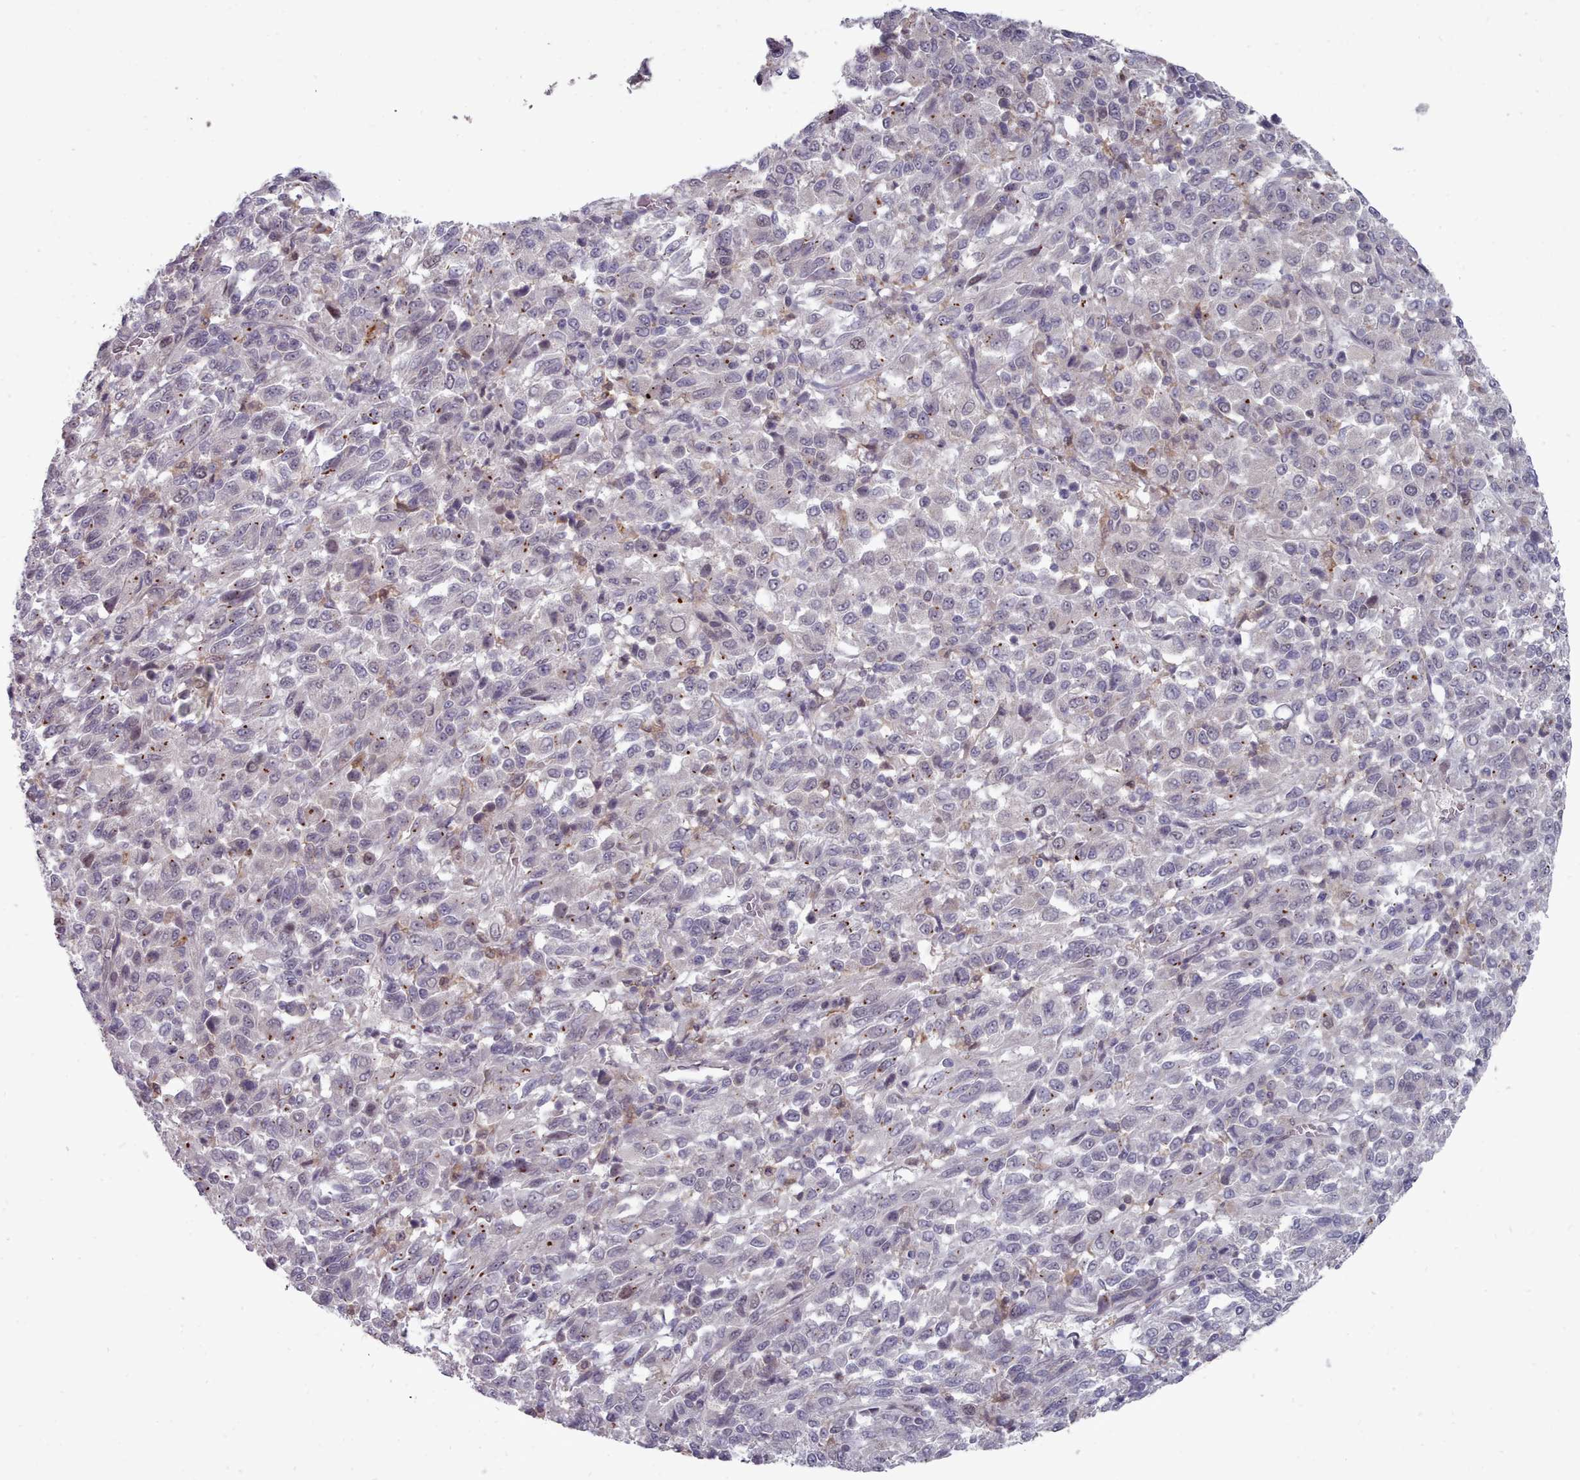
{"staining": {"intensity": "negative", "quantity": "none", "location": "none"}, "tissue": "melanoma", "cell_type": "Tumor cells", "image_type": "cancer", "snomed": [{"axis": "morphology", "description": "Malignant melanoma, Metastatic site"}, {"axis": "topography", "description": "Lung"}], "caption": "Protein analysis of melanoma displays no significant staining in tumor cells.", "gene": "GINS1", "patient": {"sex": "male", "age": 64}}